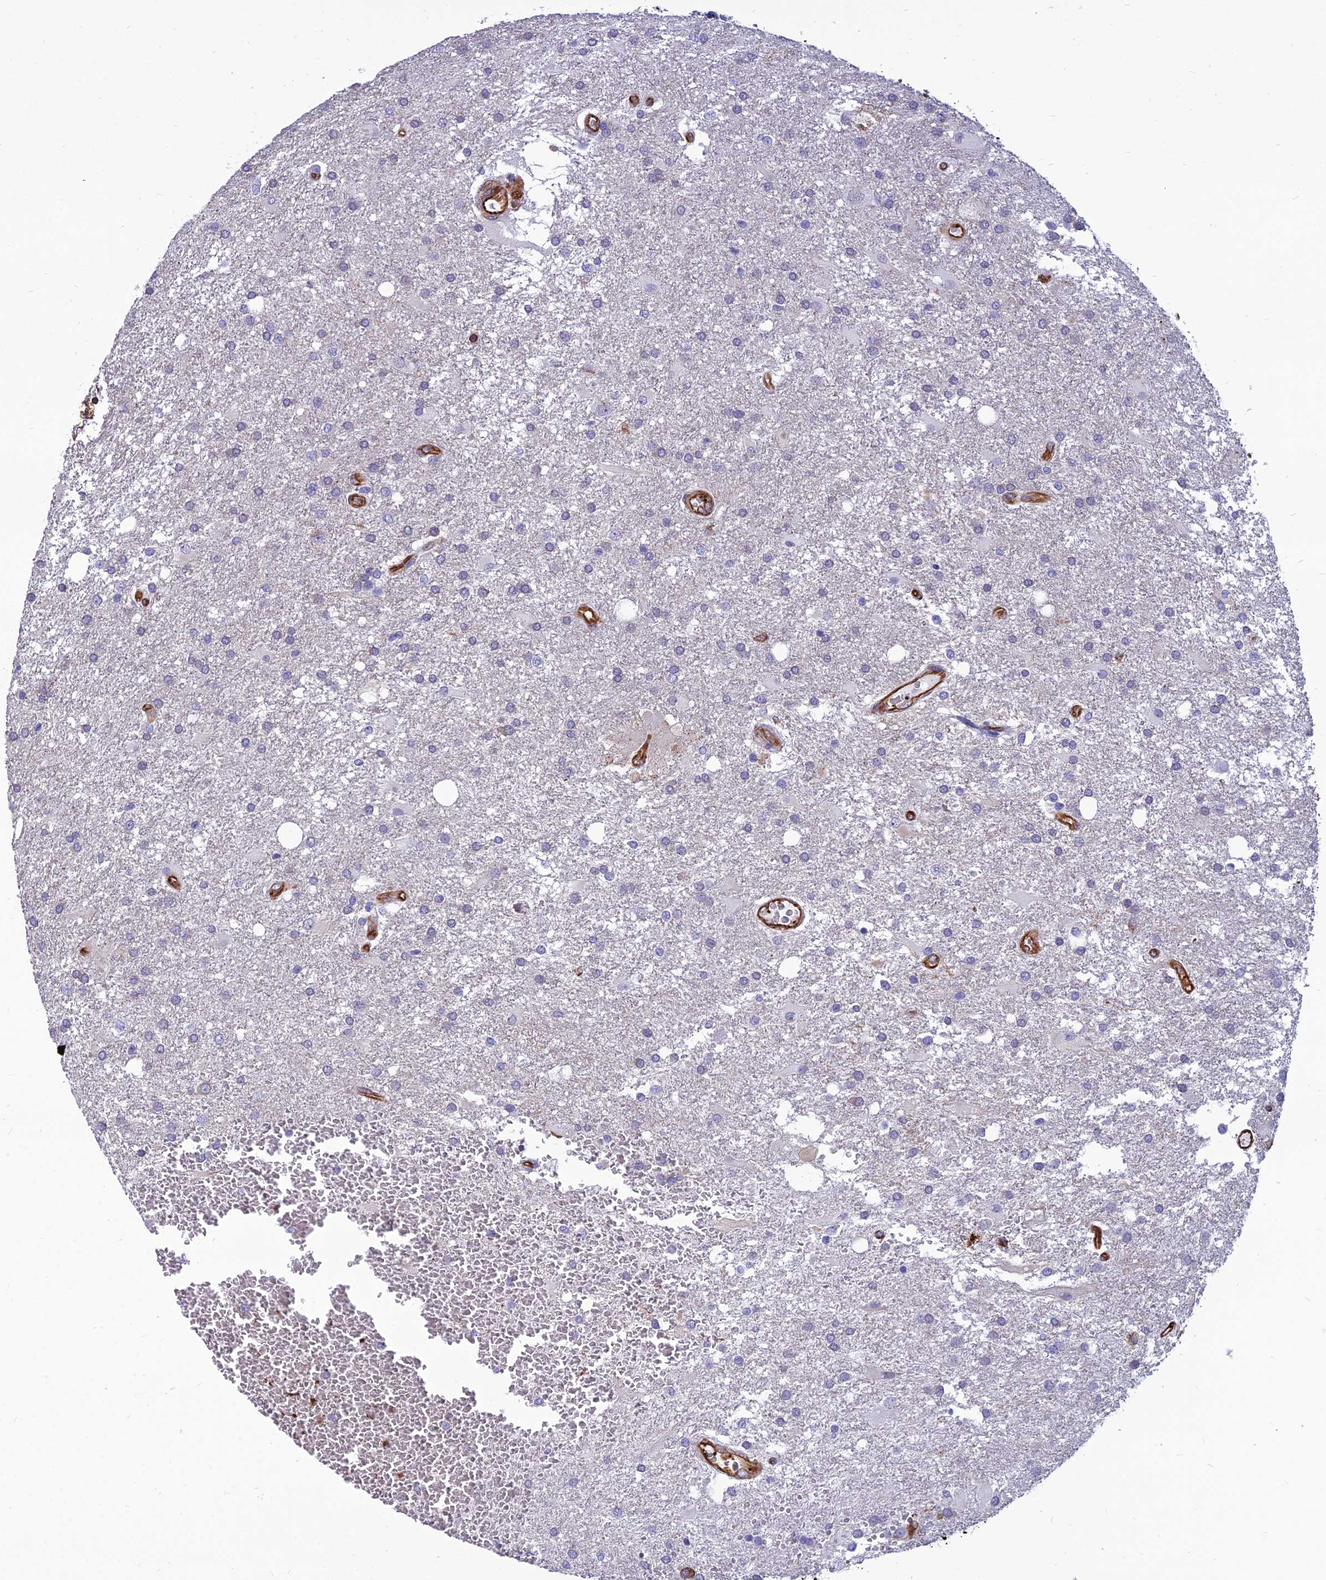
{"staining": {"intensity": "negative", "quantity": "none", "location": "none"}, "tissue": "glioma", "cell_type": "Tumor cells", "image_type": "cancer", "snomed": [{"axis": "morphology", "description": "Glioma, malignant, Low grade"}, {"axis": "topography", "description": "Brain"}], "caption": "The immunohistochemistry photomicrograph has no significant positivity in tumor cells of malignant glioma (low-grade) tissue.", "gene": "PSMD11", "patient": {"sex": "male", "age": 66}}